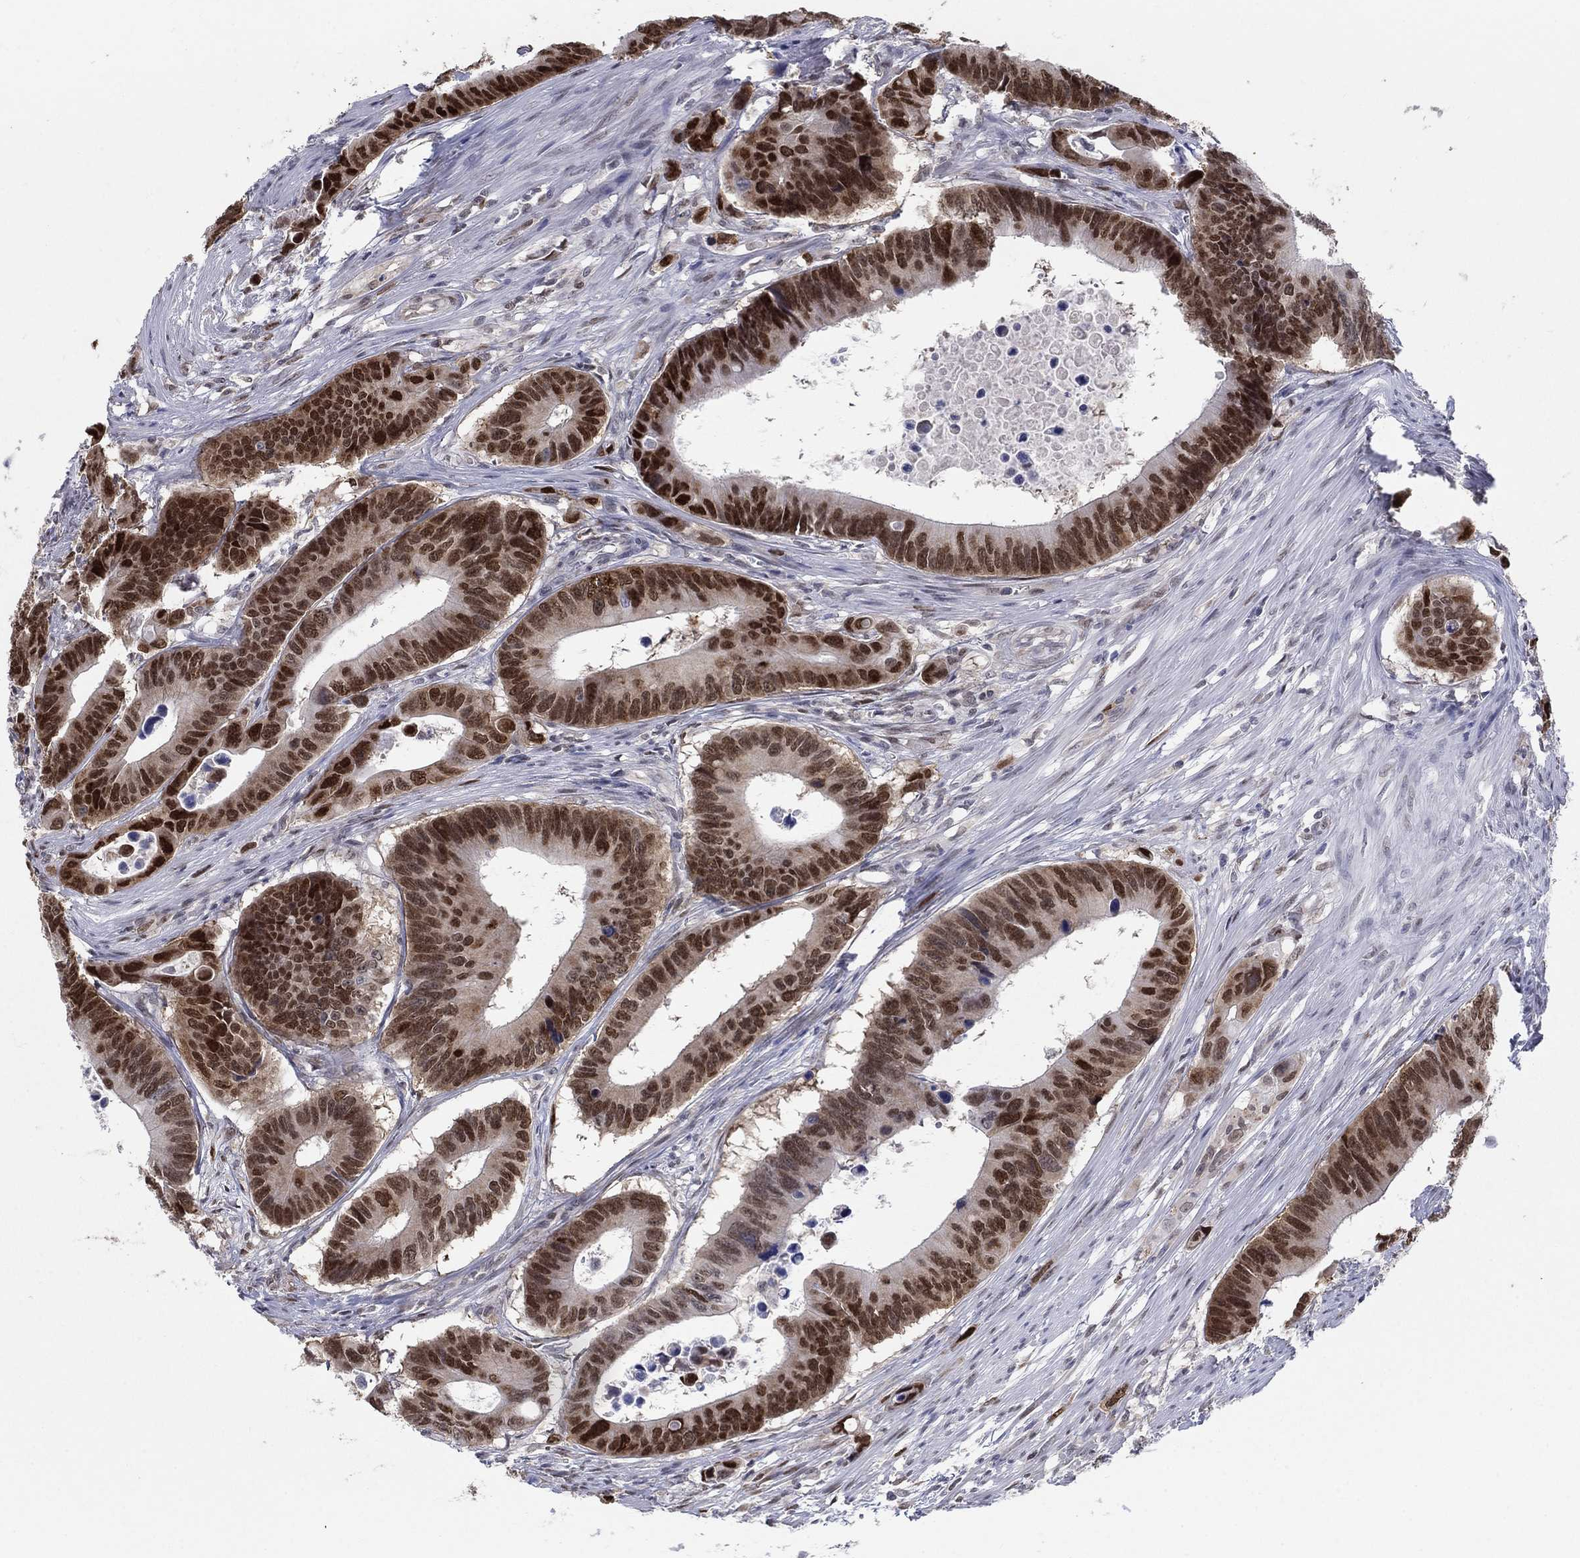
{"staining": {"intensity": "strong", "quantity": "25%-75%", "location": "nuclear"}, "tissue": "colorectal cancer", "cell_type": "Tumor cells", "image_type": "cancer", "snomed": [{"axis": "morphology", "description": "Adenocarcinoma, NOS"}, {"axis": "topography", "description": "Colon"}], "caption": "Human adenocarcinoma (colorectal) stained with a protein marker shows strong staining in tumor cells.", "gene": "CENPE", "patient": {"sex": "female", "age": 87}}